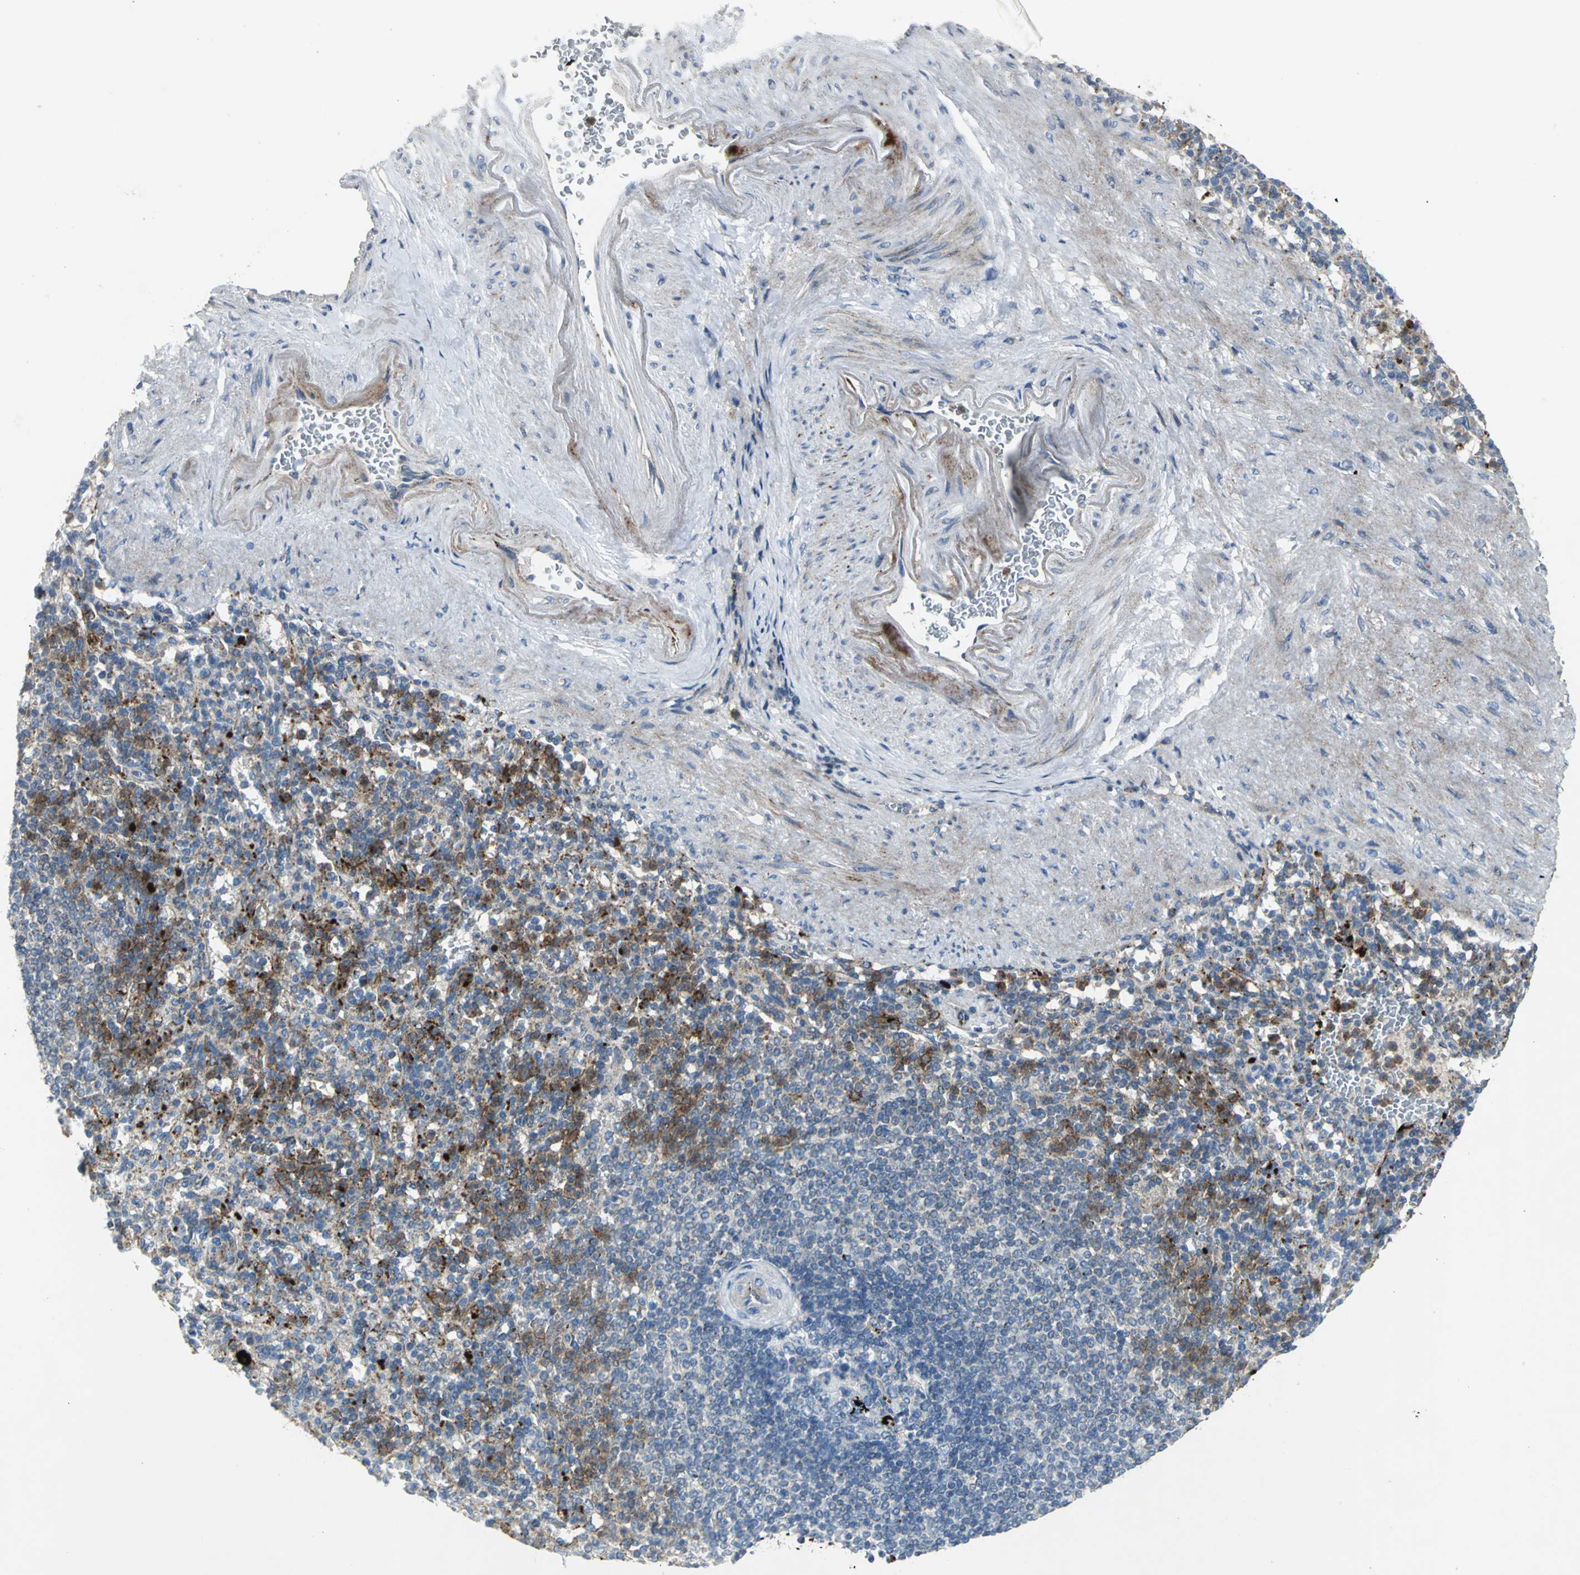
{"staining": {"intensity": "strong", "quantity": ">75%", "location": "cytoplasmic/membranous"}, "tissue": "spleen", "cell_type": "Cells in red pulp", "image_type": "normal", "snomed": [{"axis": "morphology", "description": "Normal tissue, NOS"}, {"axis": "topography", "description": "Spleen"}], "caption": "Immunohistochemical staining of normal human spleen reveals >75% levels of strong cytoplasmic/membranous protein expression in about >75% of cells in red pulp.", "gene": "SPPL2B", "patient": {"sex": "female", "age": 74}}